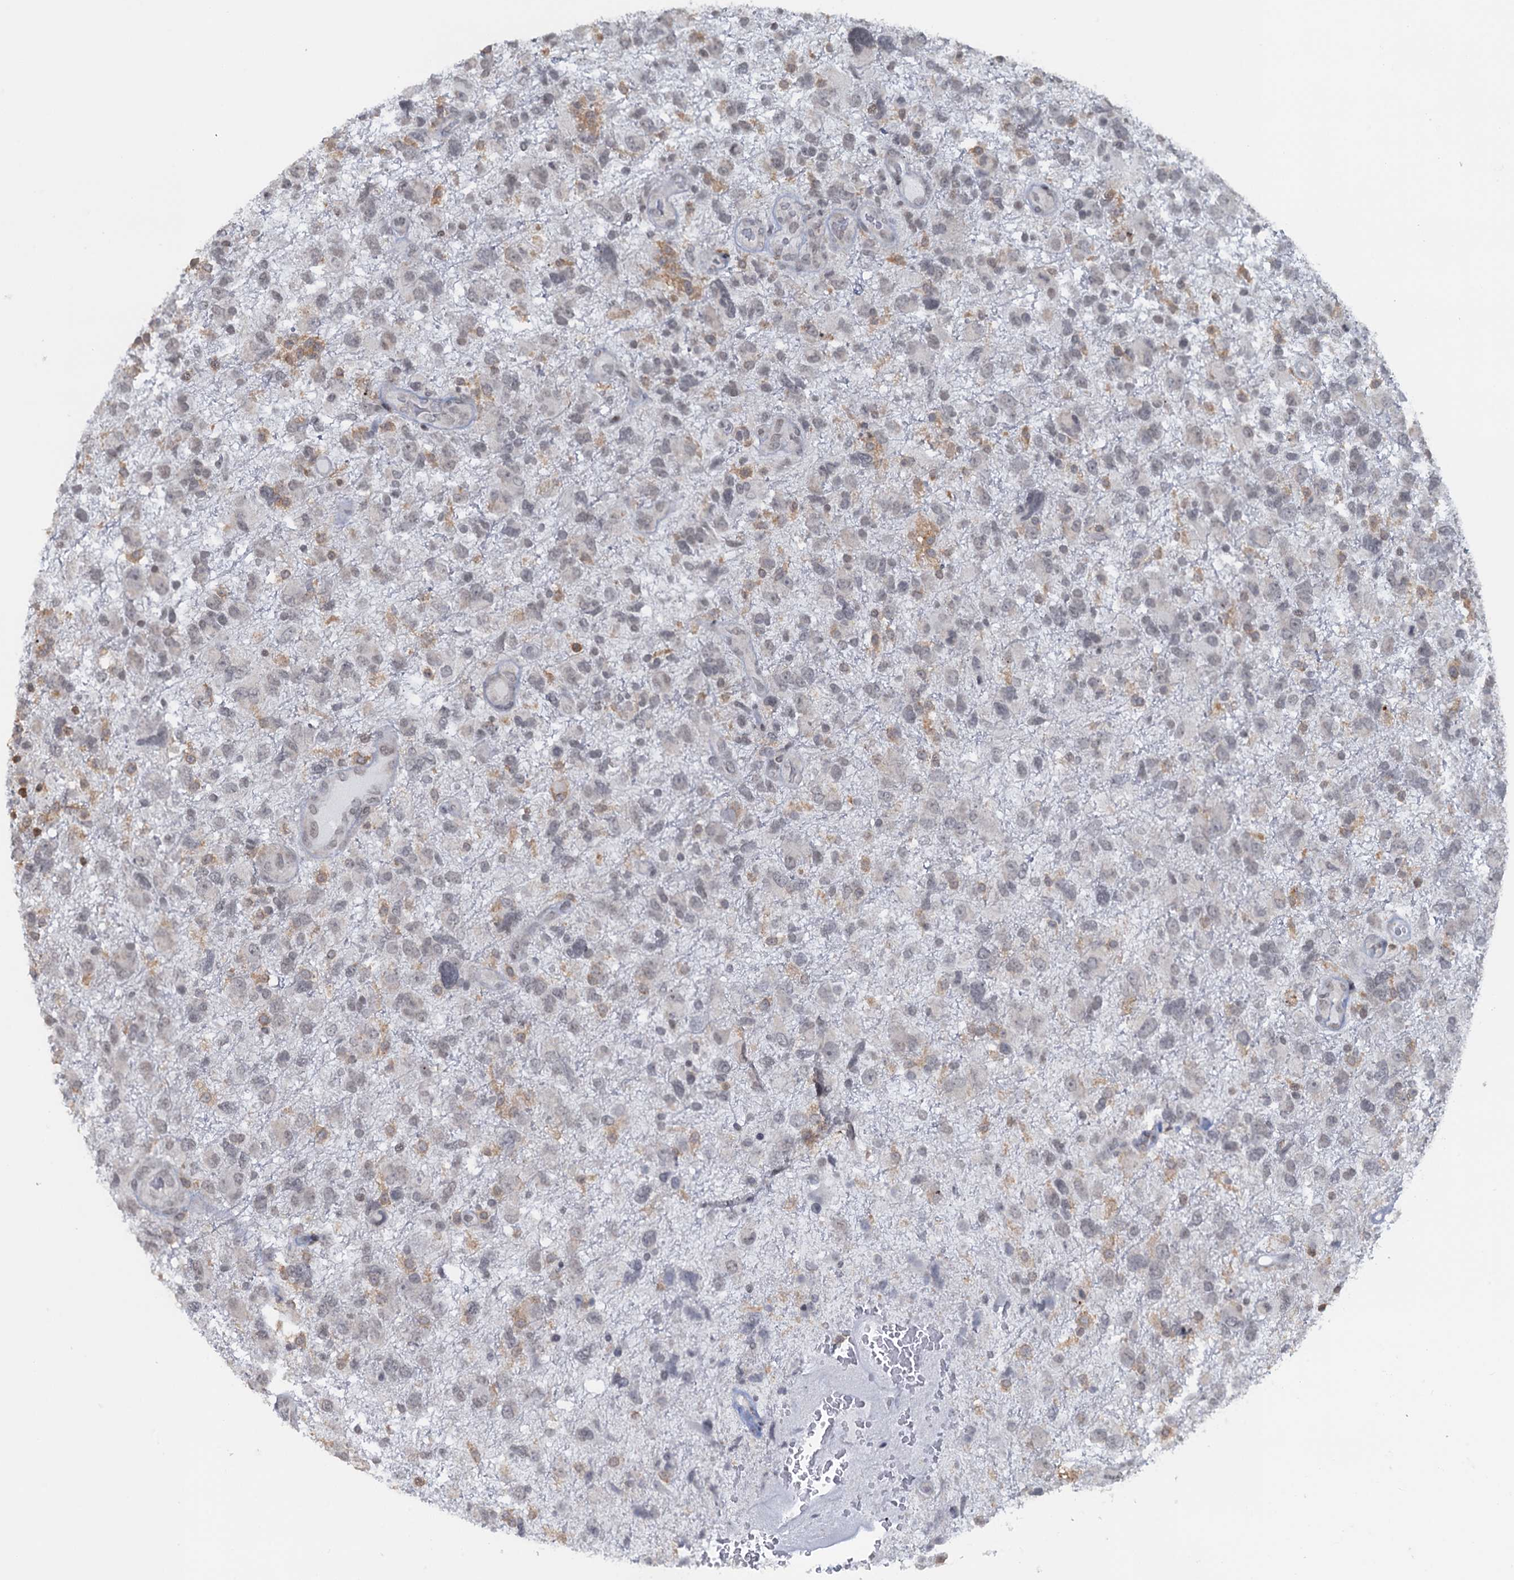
{"staining": {"intensity": "moderate", "quantity": "<25%", "location": "cytoplasmic/membranous"}, "tissue": "glioma", "cell_type": "Tumor cells", "image_type": "cancer", "snomed": [{"axis": "morphology", "description": "Glioma, malignant, High grade"}, {"axis": "topography", "description": "Brain"}], "caption": "Immunohistochemical staining of malignant glioma (high-grade) reveals moderate cytoplasmic/membranous protein staining in about <25% of tumor cells.", "gene": "FYB1", "patient": {"sex": "male", "age": 61}}